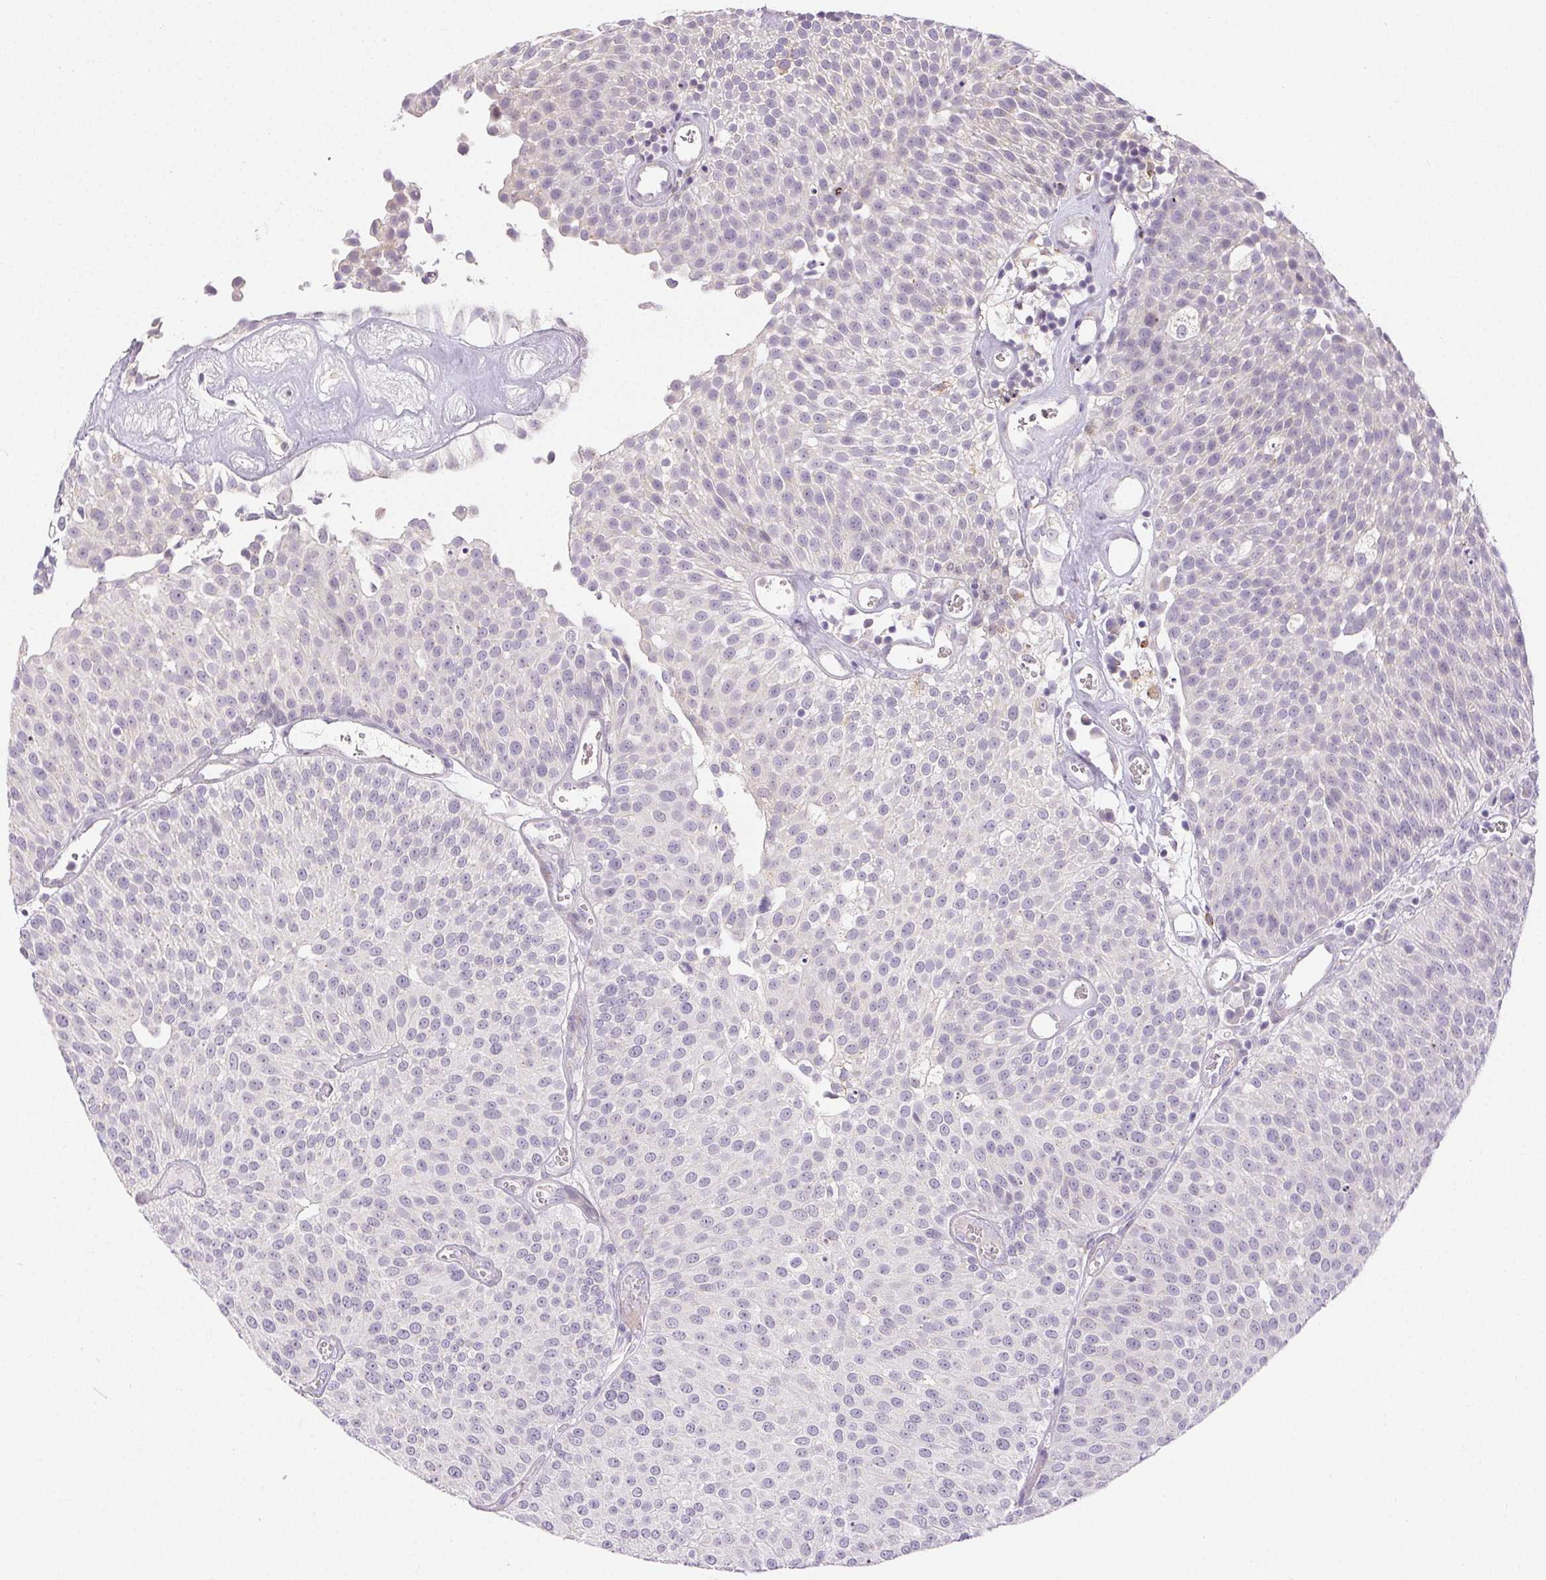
{"staining": {"intensity": "negative", "quantity": "none", "location": "none"}, "tissue": "urothelial cancer", "cell_type": "Tumor cells", "image_type": "cancer", "snomed": [{"axis": "morphology", "description": "Urothelial carcinoma, Low grade"}, {"axis": "topography", "description": "Urinary bladder"}], "caption": "IHC photomicrograph of human low-grade urothelial carcinoma stained for a protein (brown), which exhibits no staining in tumor cells.", "gene": "RPGRIP1", "patient": {"sex": "female", "age": 79}}